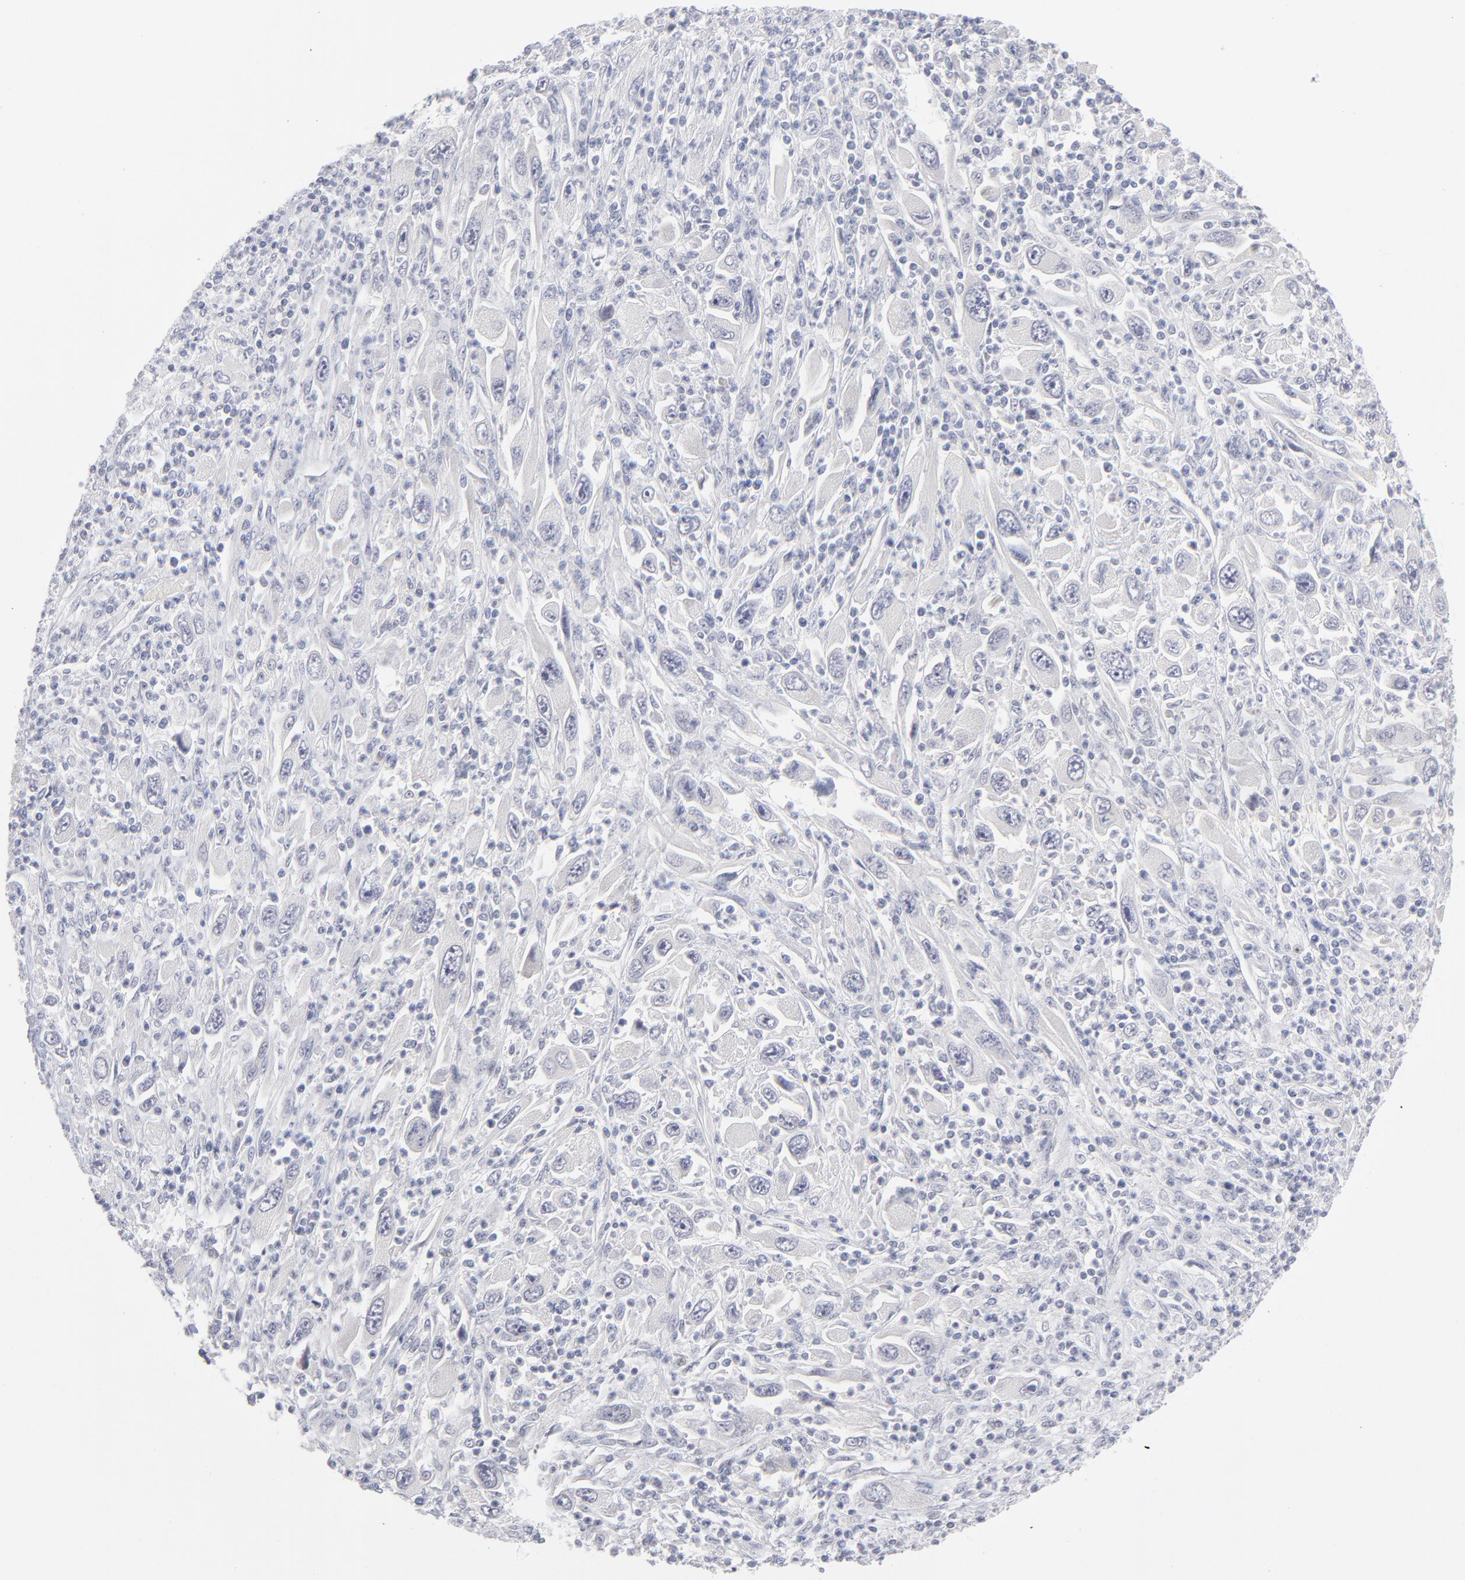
{"staining": {"intensity": "negative", "quantity": "none", "location": "none"}, "tissue": "melanoma", "cell_type": "Tumor cells", "image_type": "cancer", "snomed": [{"axis": "morphology", "description": "Malignant melanoma, Metastatic site"}, {"axis": "topography", "description": "Skin"}], "caption": "This is an immunohistochemistry micrograph of malignant melanoma (metastatic site). There is no staining in tumor cells.", "gene": "RPS24", "patient": {"sex": "female", "age": 56}}